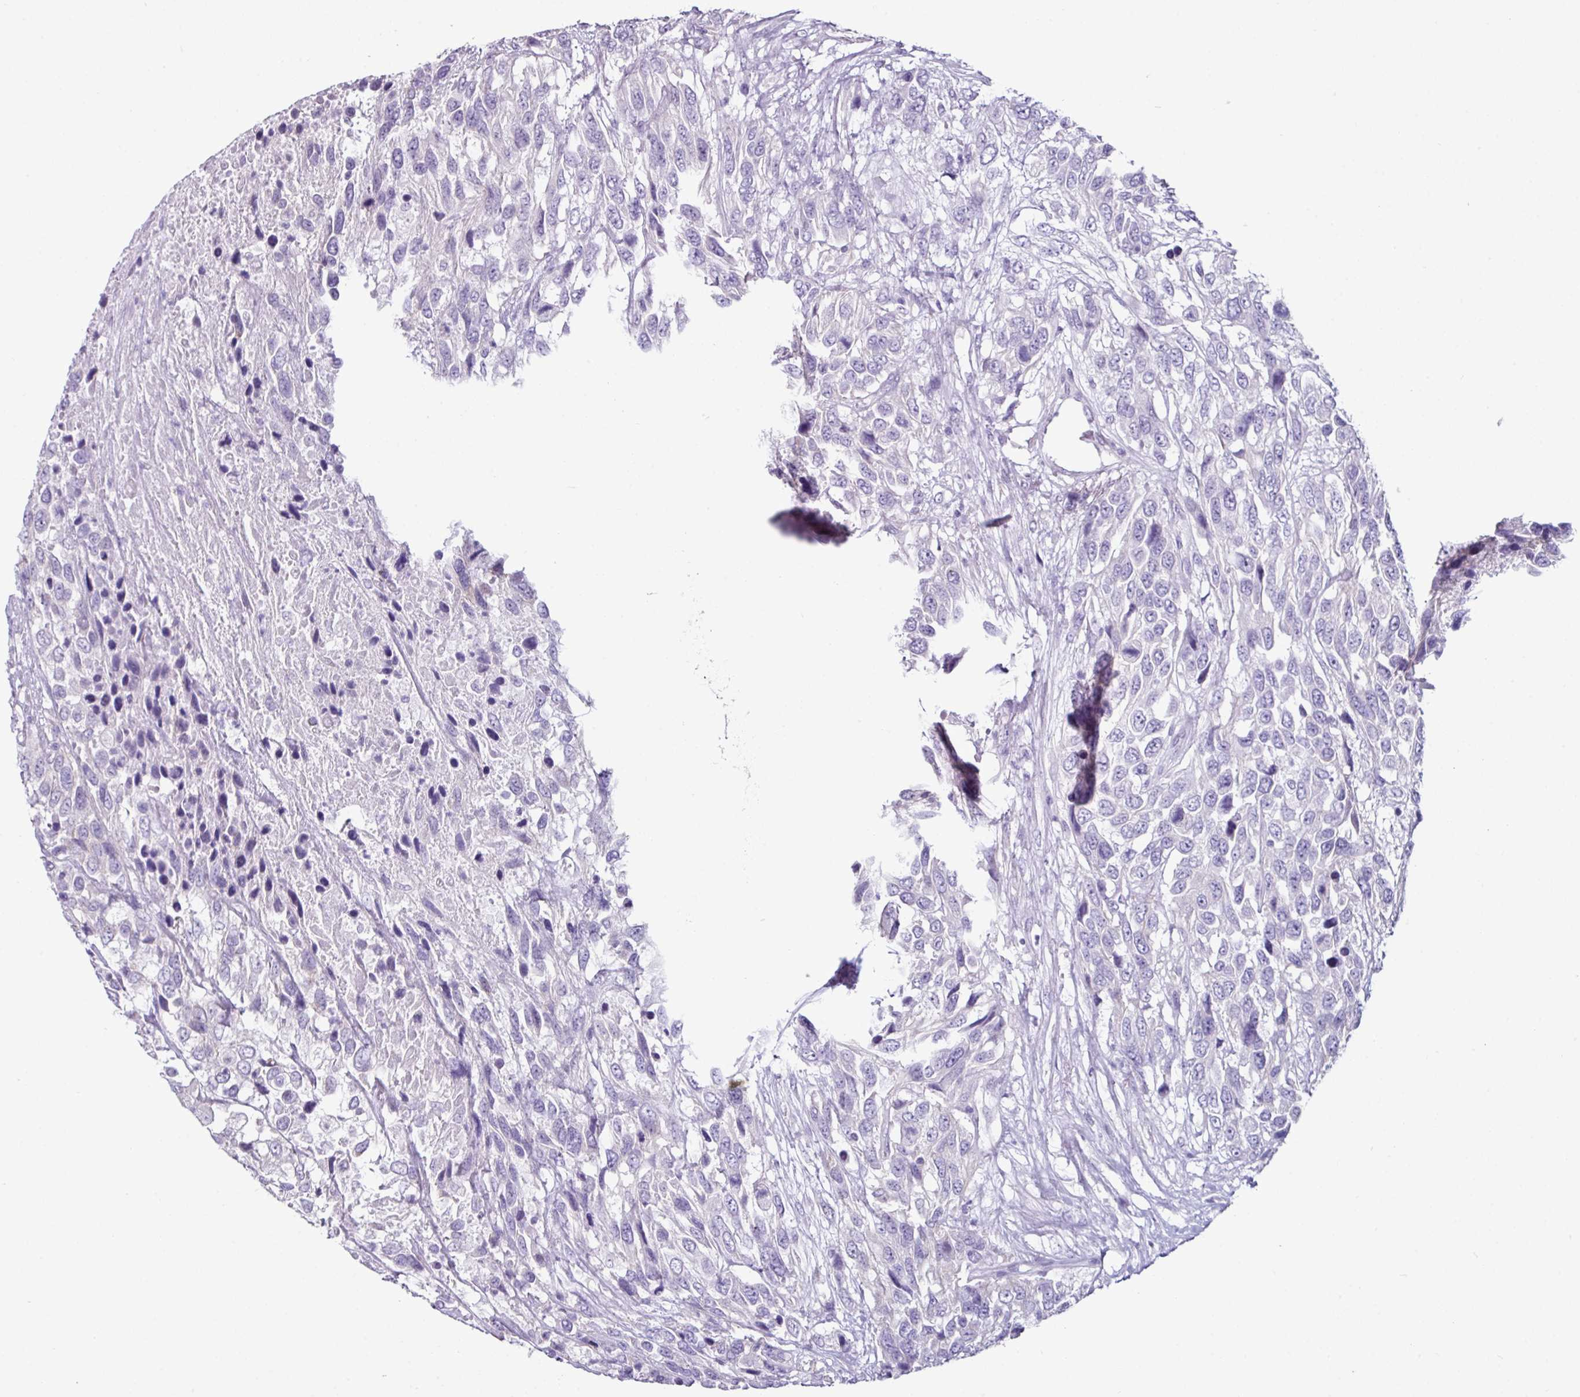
{"staining": {"intensity": "negative", "quantity": "none", "location": "none"}, "tissue": "urothelial cancer", "cell_type": "Tumor cells", "image_type": "cancer", "snomed": [{"axis": "morphology", "description": "Urothelial carcinoma, High grade"}, {"axis": "topography", "description": "Urinary bladder"}], "caption": "Tumor cells show no significant staining in high-grade urothelial carcinoma.", "gene": "GLP2R", "patient": {"sex": "female", "age": 70}}